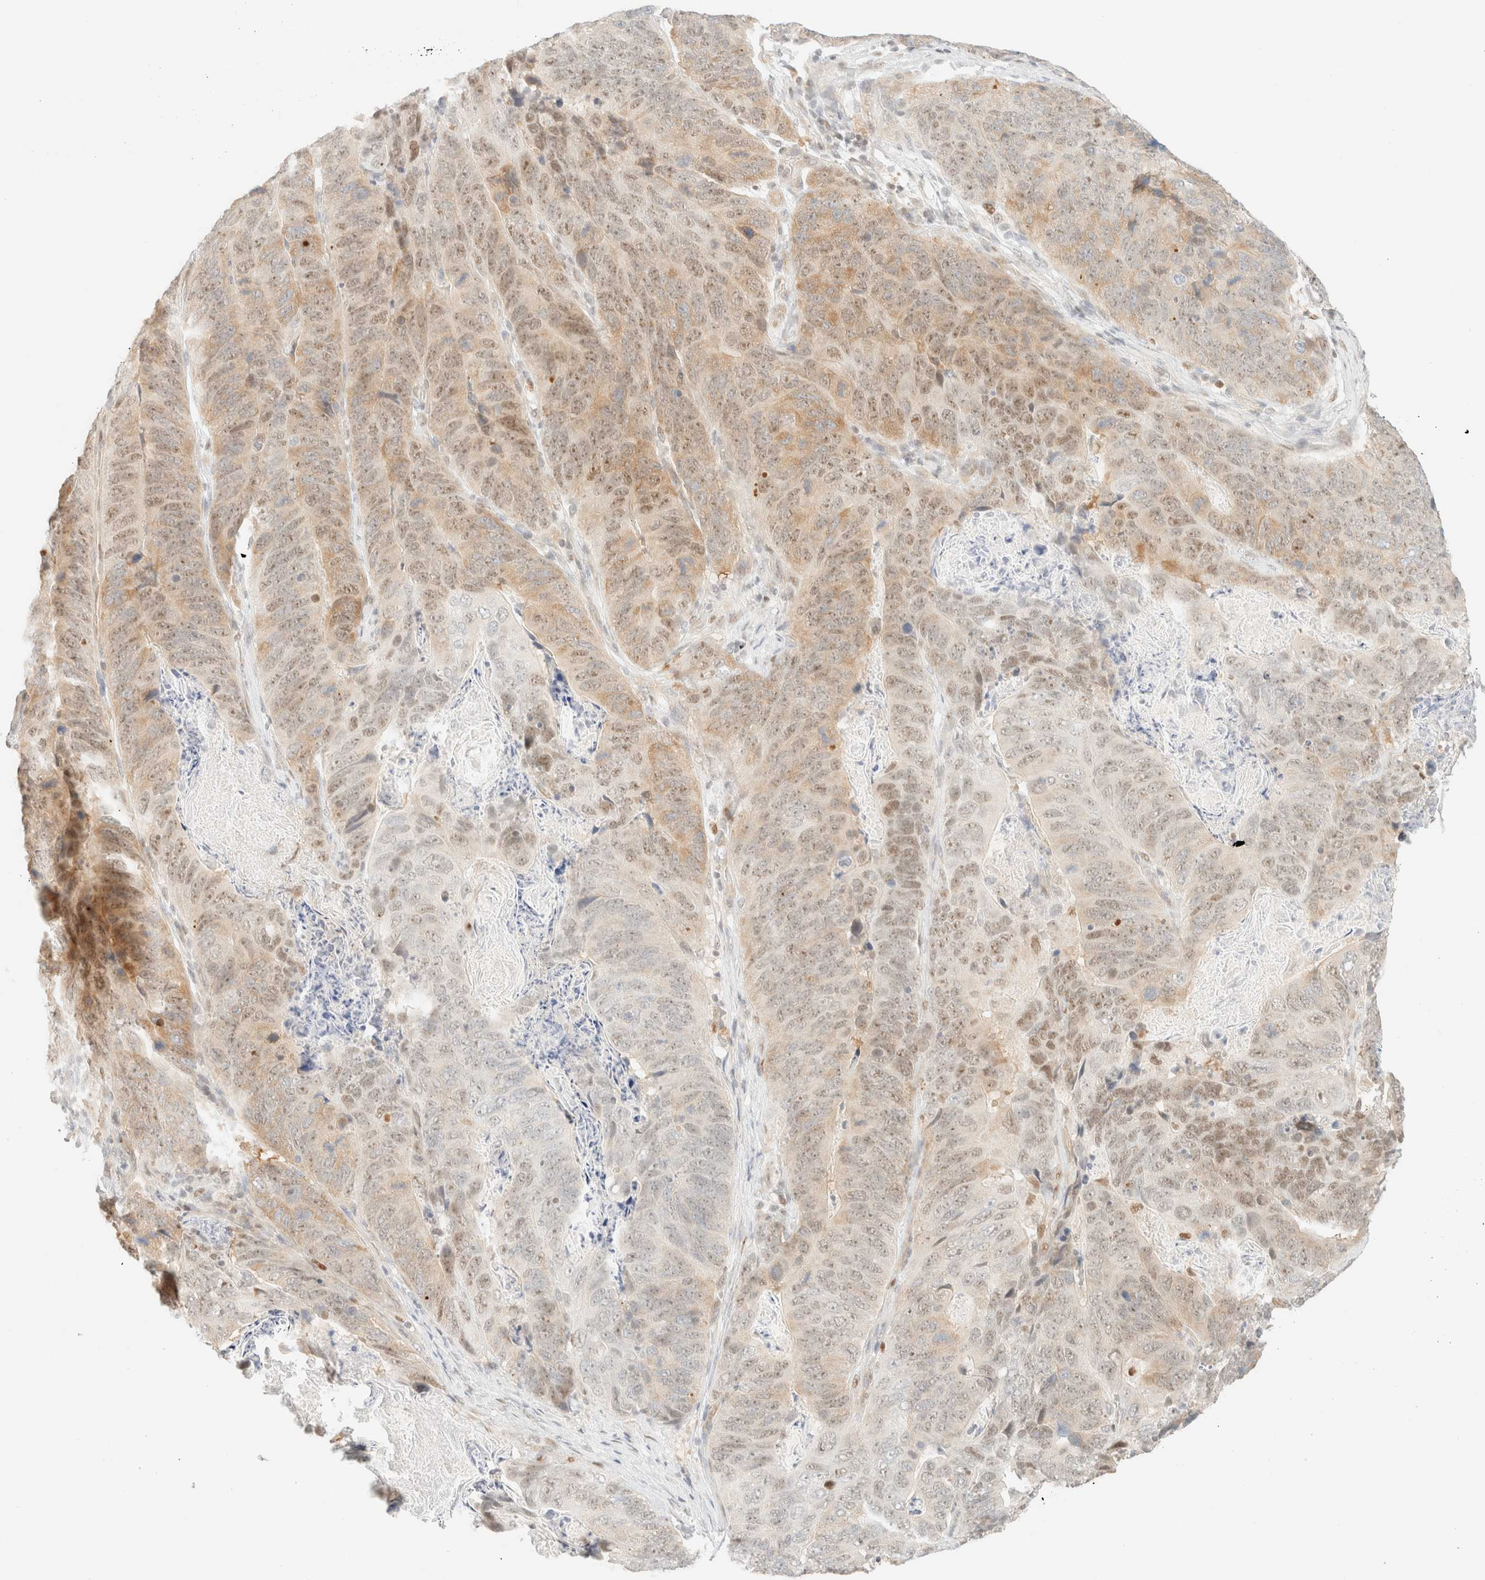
{"staining": {"intensity": "weak", "quantity": "25%-75%", "location": "cytoplasmic/membranous,nuclear"}, "tissue": "stomach cancer", "cell_type": "Tumor cells", "image_type": "cancer", "snomed": [{"axis": "morphology", "description": "Normal tissue, NOS"}, {"axis": "morphology", "description": "Adenocarcinoma, NOS"}, {"axis": "topography", "description": "Stomach"}], "caption": "Tumor cells display weak cytoplasmic/membranous and nuclear positivity in approximately 25%-75% of cells in stomach cancer (adenocarcinoma).", "gene": "TSR1", "patient": {"sex": "female", "age": 89}}